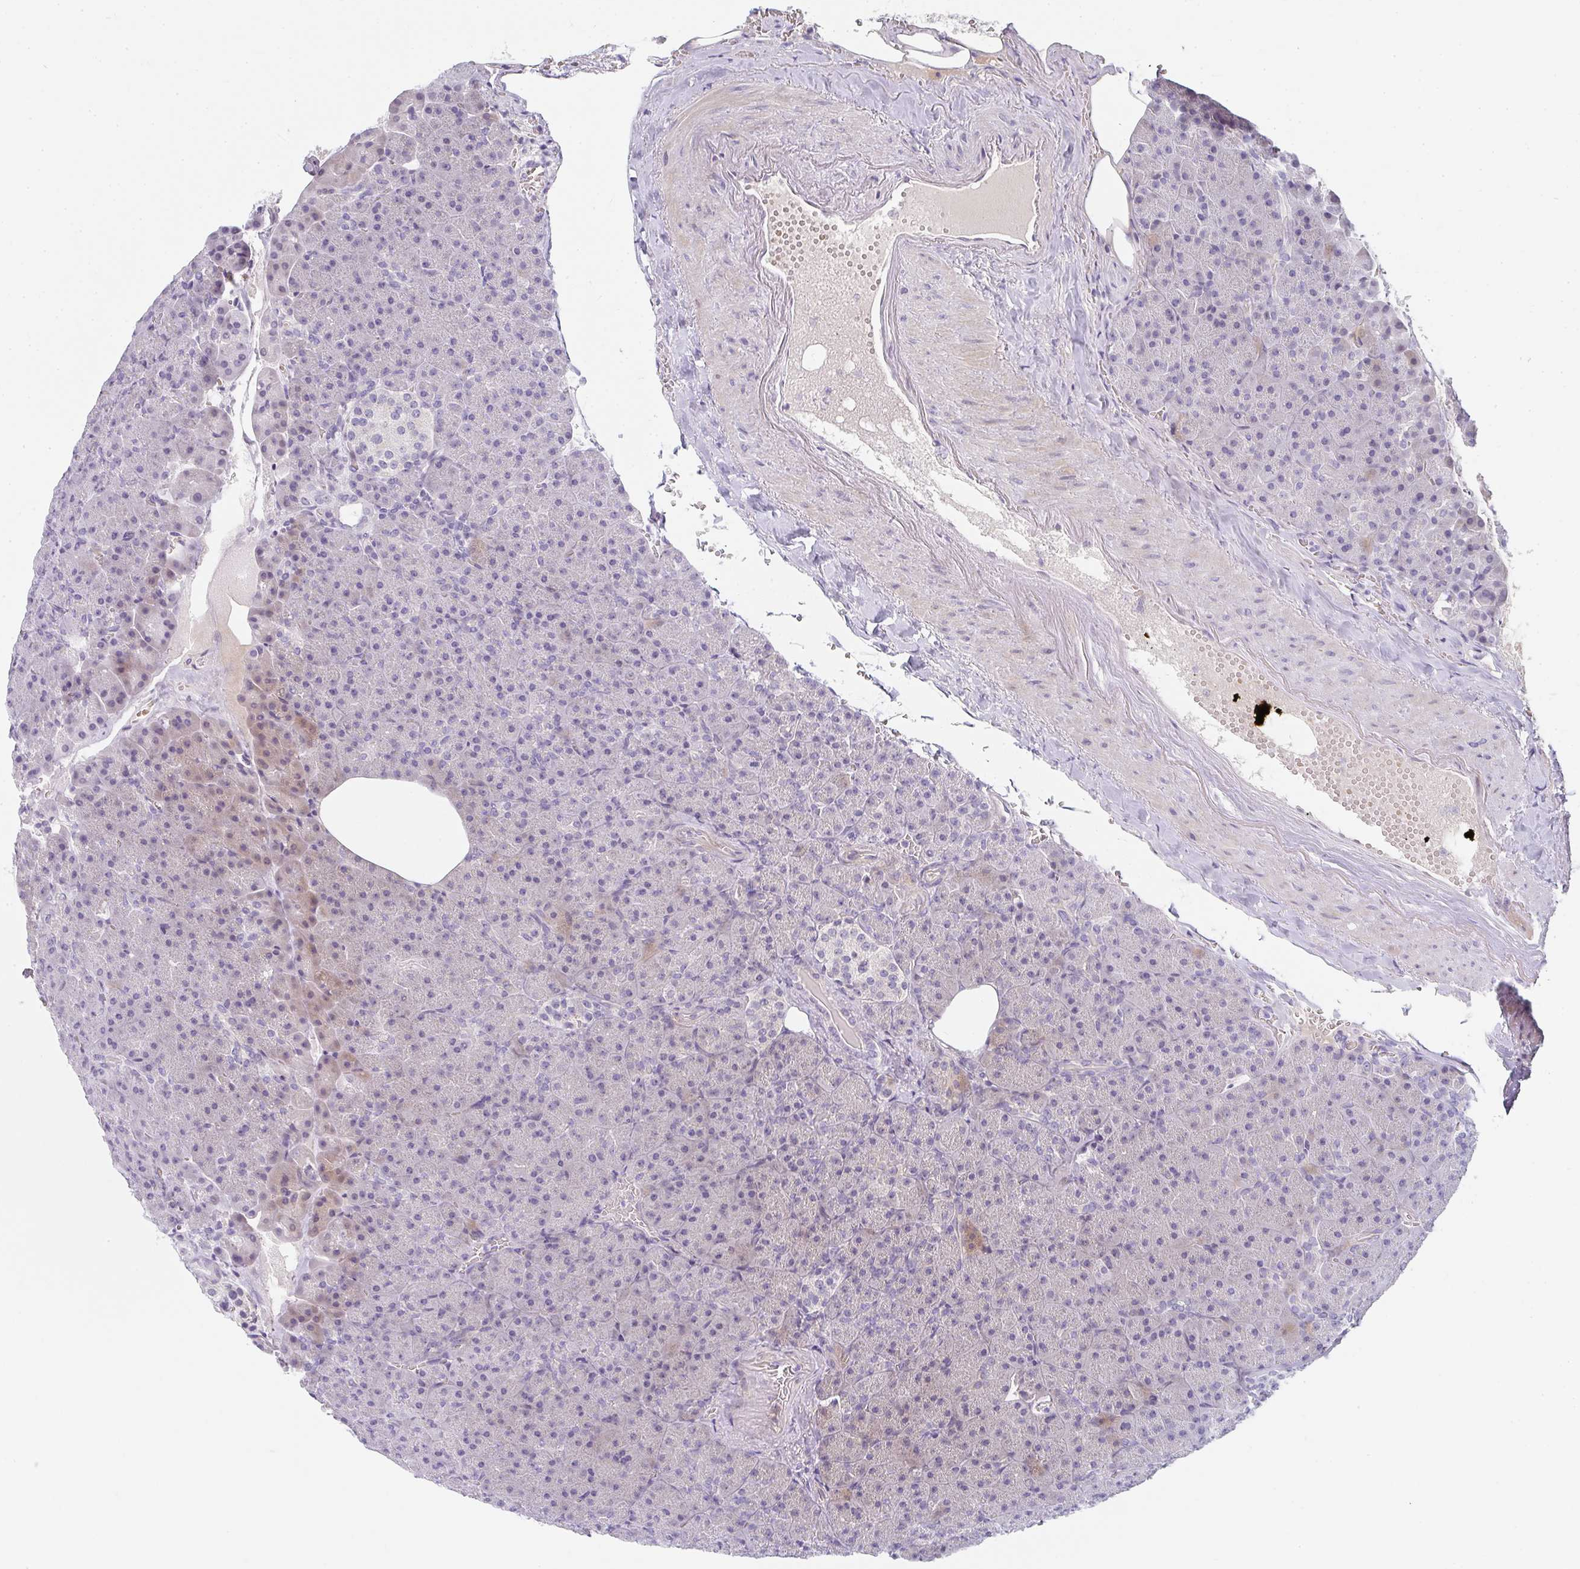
{"staining": {"intensity": "weak", "quantity": "<25%", "location": "cytoplasmic/membranous,nuclear"}, "tissue": "pancreas", "cell_type": "Exocrine glandular cells", "image_type": "normal", "snomed": [{"axis": "morphology", "description": "Normal tissue, NOS"}, {"axis": "topography", "description": "Pancreas"}], "caption": "This is an immunohistochemistry (IHC) micrograph of normal human pancreas. There is no staining in exocrine glandular cells.", "gene": "NEU2", "patient": {"sex": "female", "age": 74}}